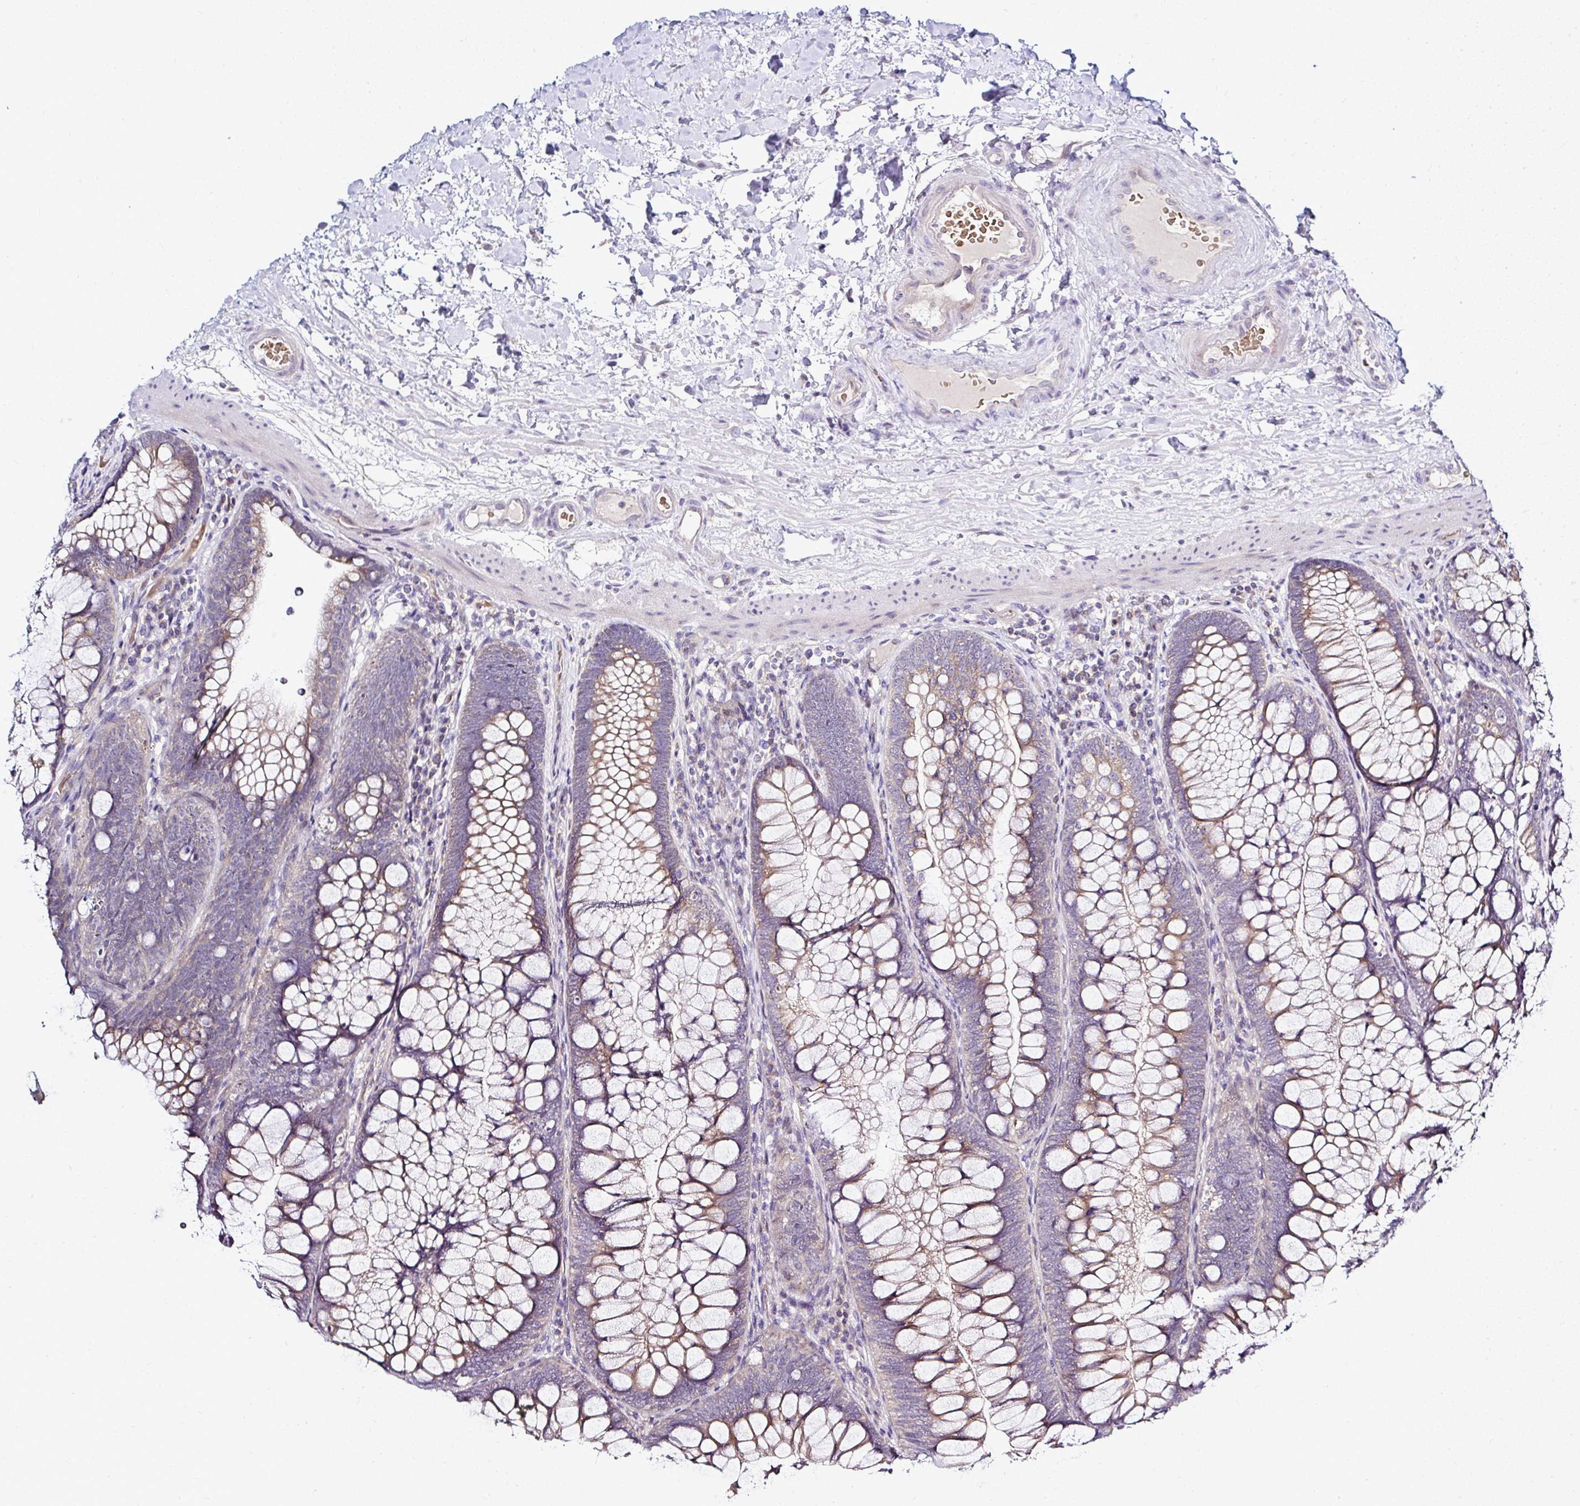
{"staining": {"intensity": "negative", "quantity": "none", "location": "none"}, "tissue": "colon", "cell_type": "Endothelial cells", "image_type": "normal", "snomed": [{"axis": "morphology", "description": "Normal tissue, NOS"}, {"axis": "morphology", "description": "Adenoma, NOS"}, {"axis": "topography", "description": "Soft tissue"}, {"axis": "topography", "description": "Colon"}], "caption": "High magnification brightfield microscopy of unremarkable colon stained with DAB (3,3'-diaminobenzidine) (brown) and counterstained with hematoxylin (blue): endothelial cells show no significant staining.", "gene": "DEPDC5", "patient": {"sex": "male", "age": 47}}